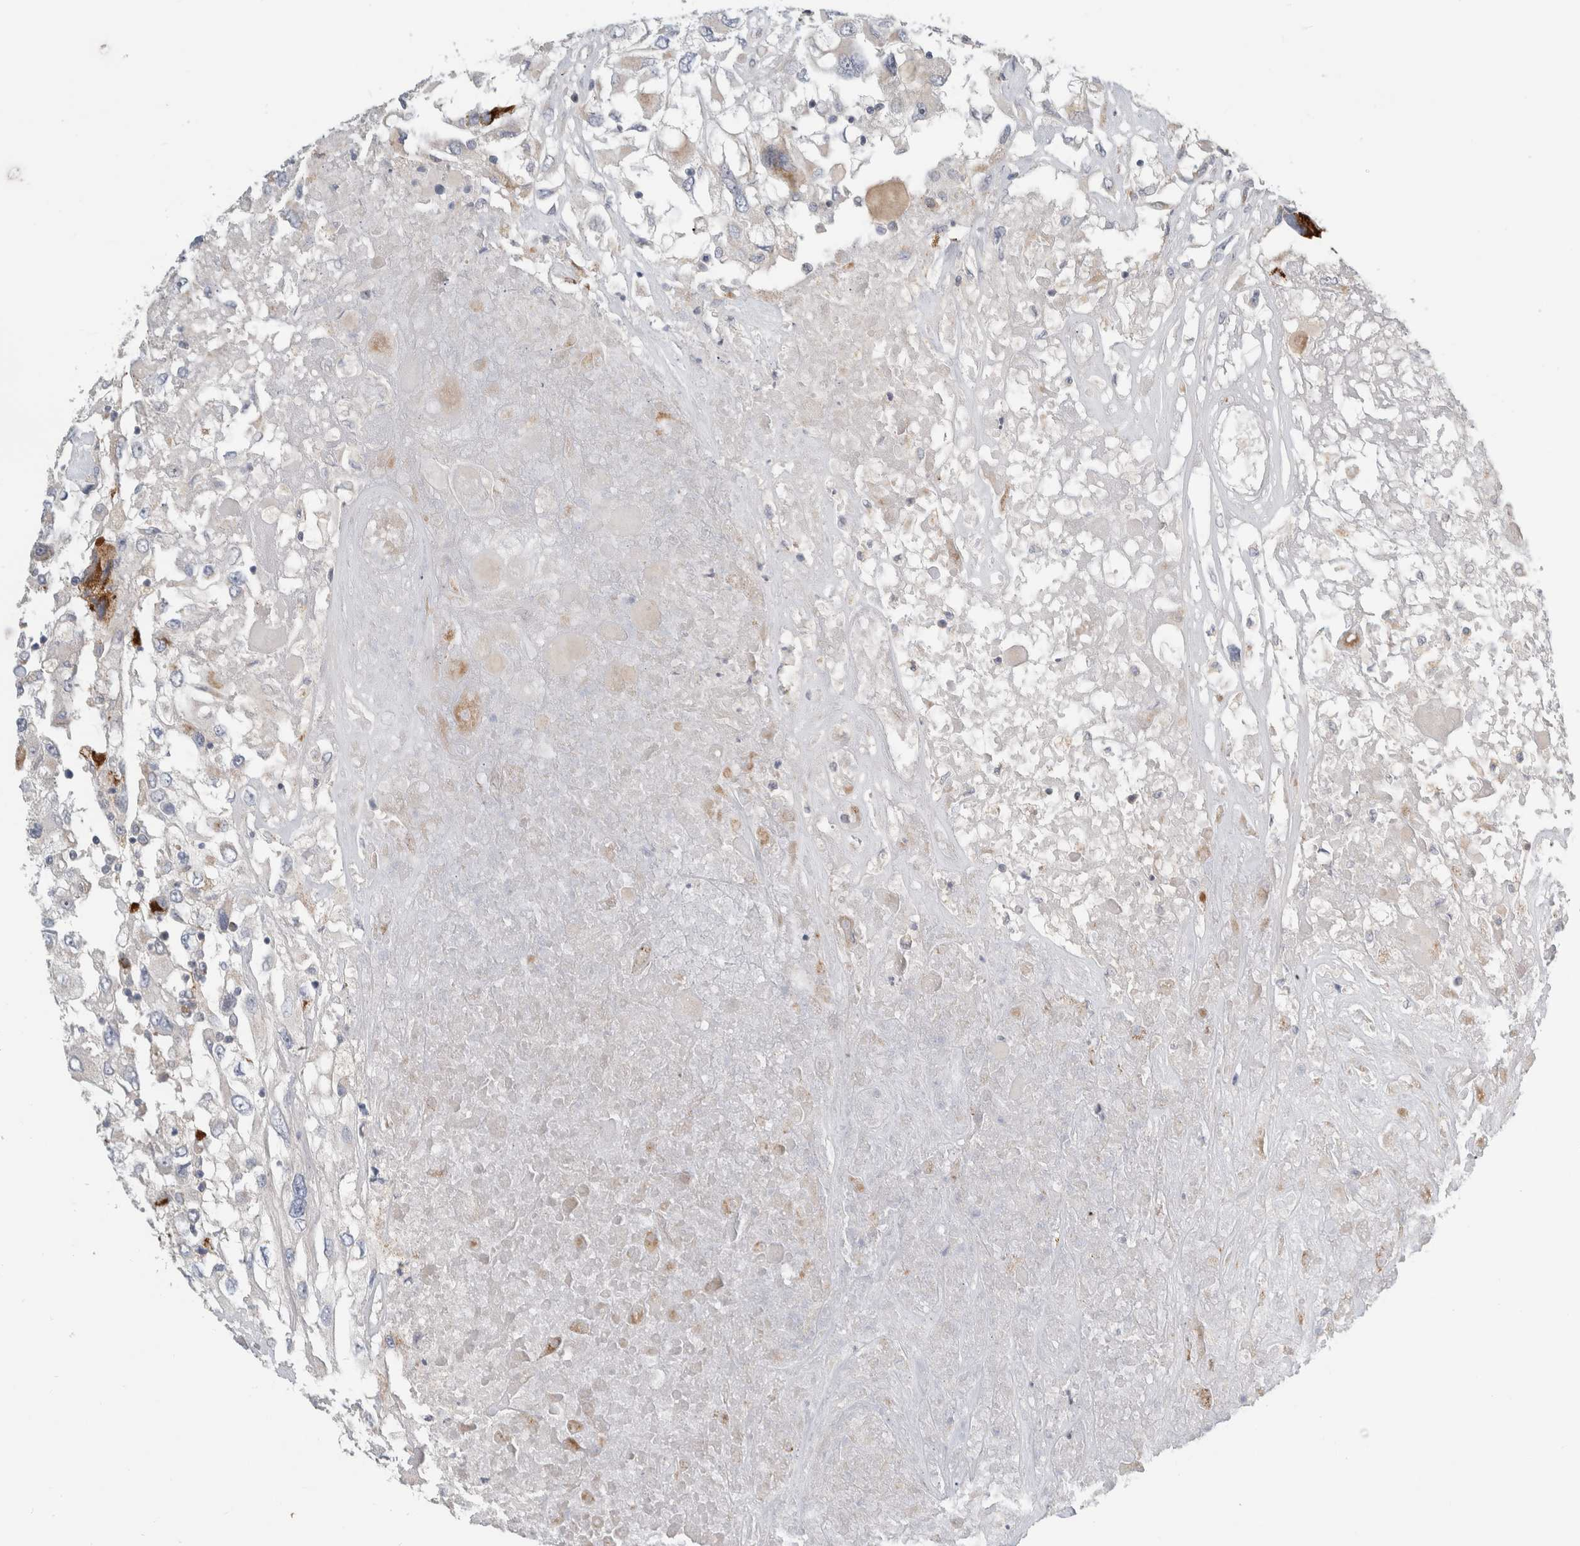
{"staining": {"intensity": "negative", "quantity": "none", "location": "none"}, "tissue": "renal cancer", "cell_type": "Tumor cells", "image_type": "cancer", "snomed": [{"axis": "morphology", "description": "Adenocarcinoma, NOS"}, {"axis": "topography", "description": "Kidney"}], "caption": "Immunohistochemical staining of renal cancer shows no significant positivity in tumor cells. (DAB (3,3'-diaminobenzidine) immunohistochemistry with hematoxylin counter stain).", "gene": "KPNA5", "patient": {"sex": "female", "age": 52}}